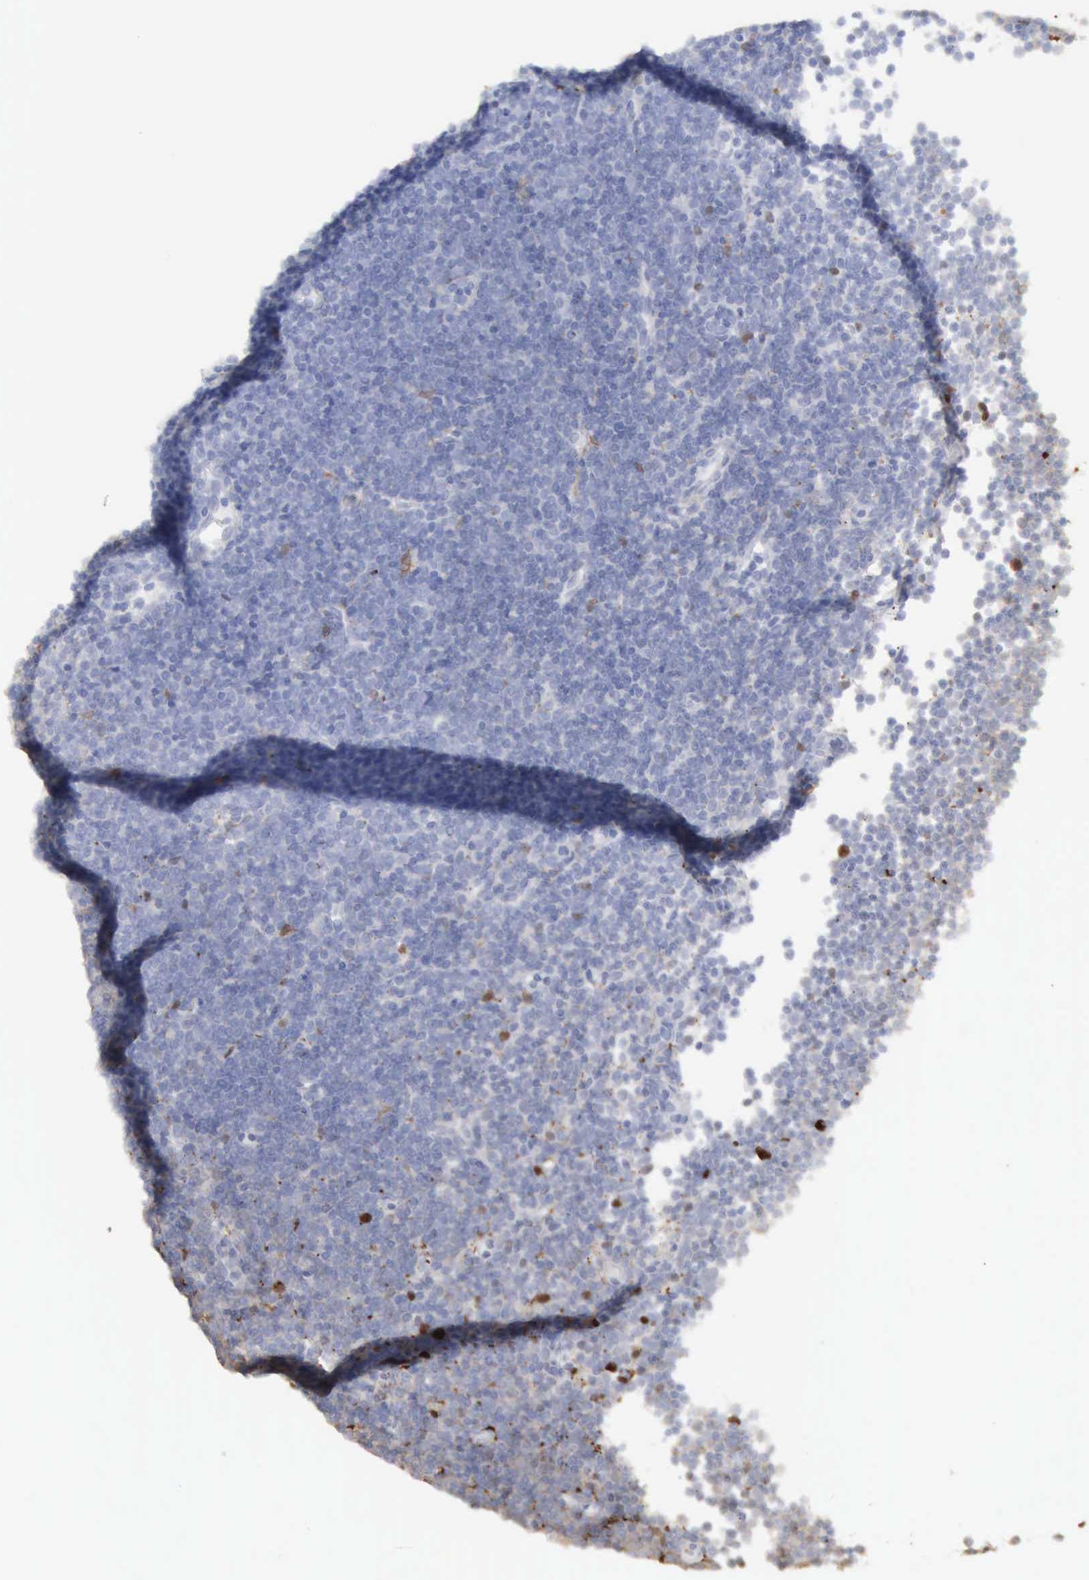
{"staining": {"intensity": "negative", "quantity": "none", "location": "none"}, "tissue": "lymphoma", "cell_type": "Tumor cells", "image_type": "cancer", "snomed": [{"axis": "morphology", "description": "Malignant lymphoma, non-Hodgkin's type, Low grade"}, {"axis": "topography", "description": "Lymph node"}], "caption": "This is an IHC histopathology image of human lymphoma. There is no staining in tumor cells.", "gene": "STAT1", "patient": {"sex": "male", "age": 57}}